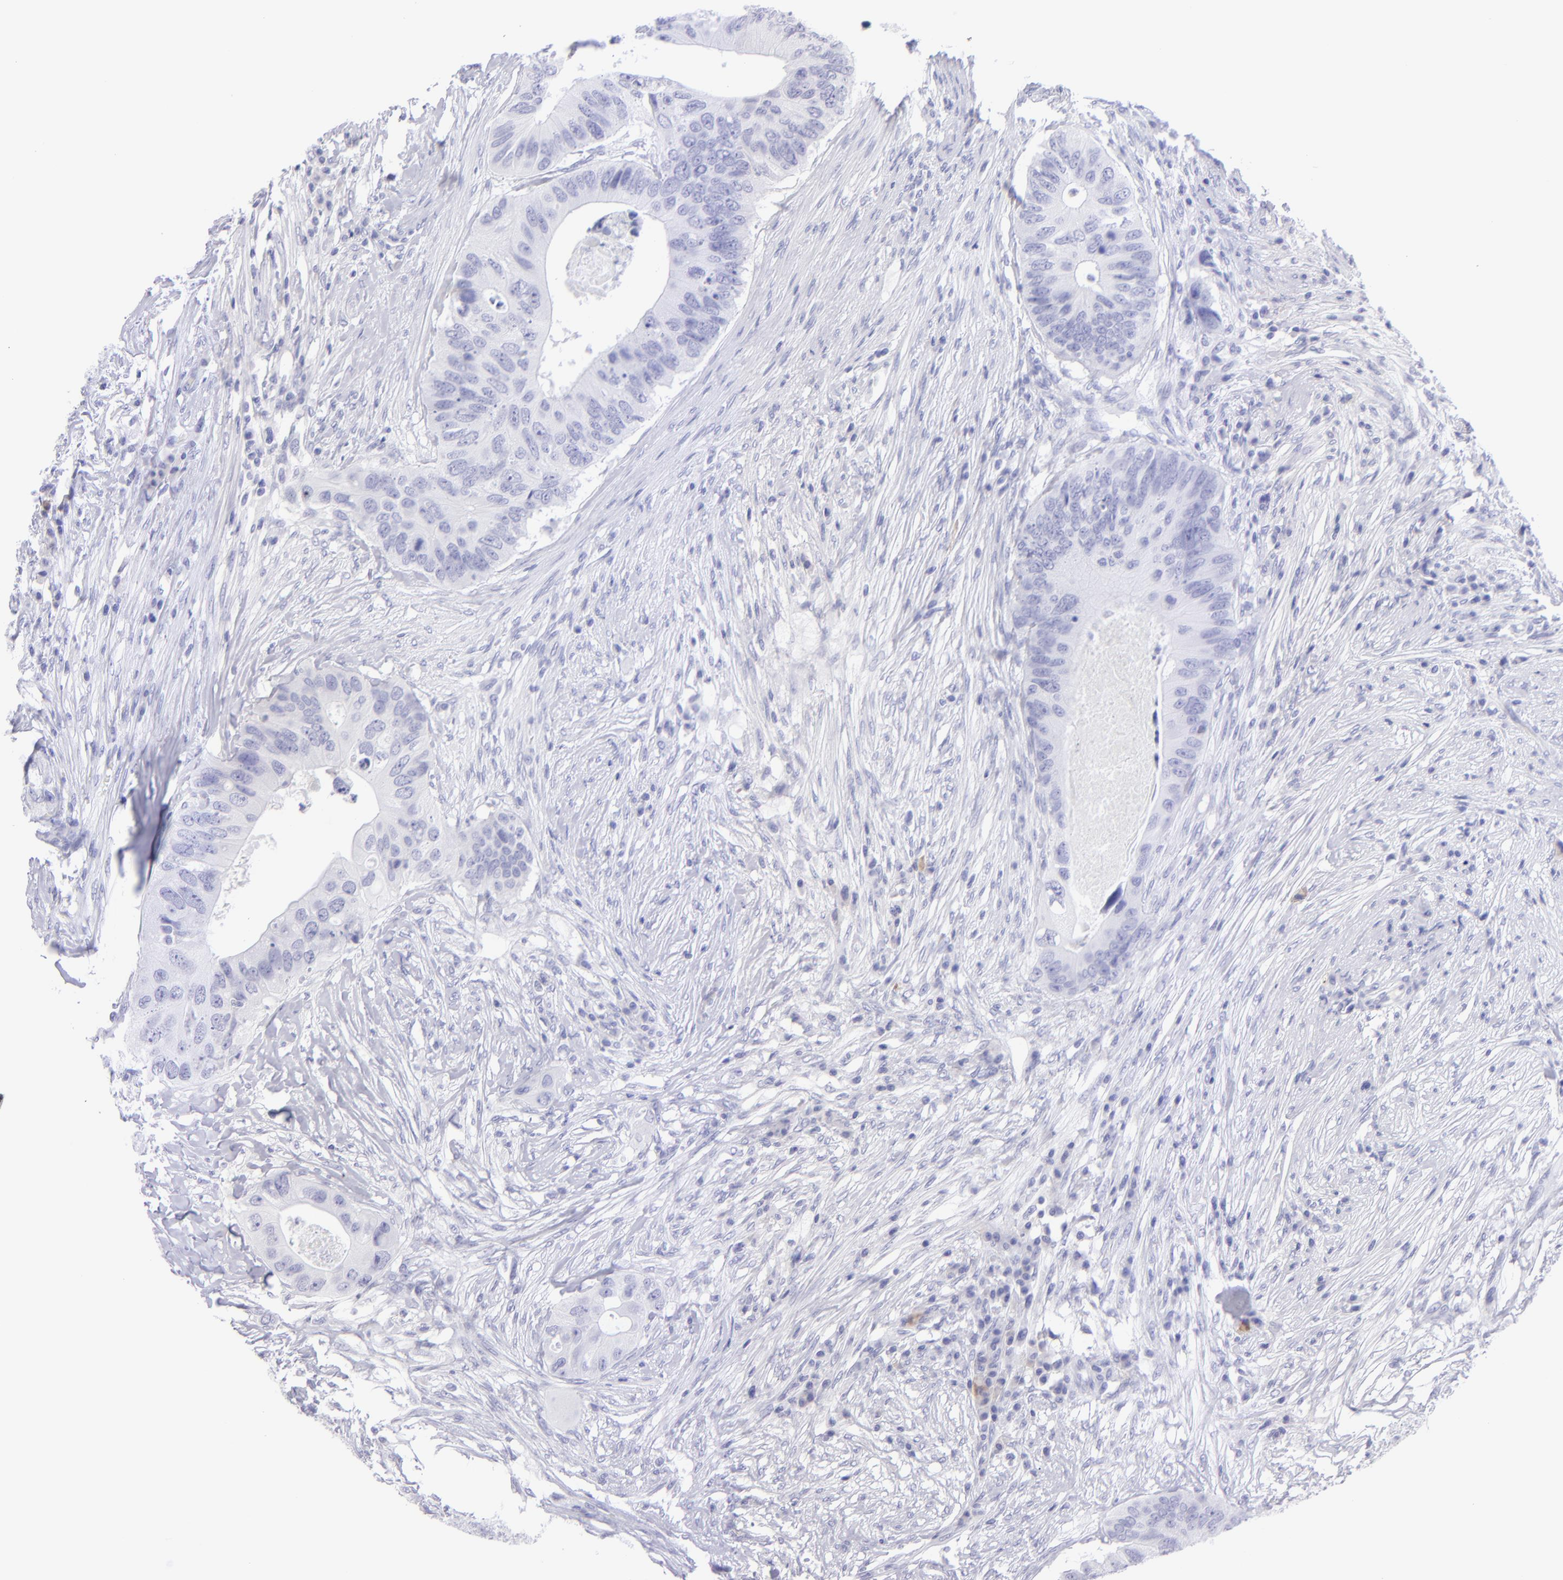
{"staining": {"intensity": "negative", "quantity": "none", "location": "none"}, "tissue": "colorectal cancer", "cell_type": "Tumor cells", "image_type": "cancer", "snomed": [{"axis": "morphology", "description": "Adenocarcinoma, NOS"}, {"axis": "topography", "description": "Colon"}], "caption": "This micrograph is of colorectal cancer (adenocarcinoma) stained with immunohistochemistry to label a protein in brown with the nuclei are counter-stained blue. There is no expression in tumor cells.", "gene": "SLC1A2", "patient": {"sex": "male", "age": 71}}